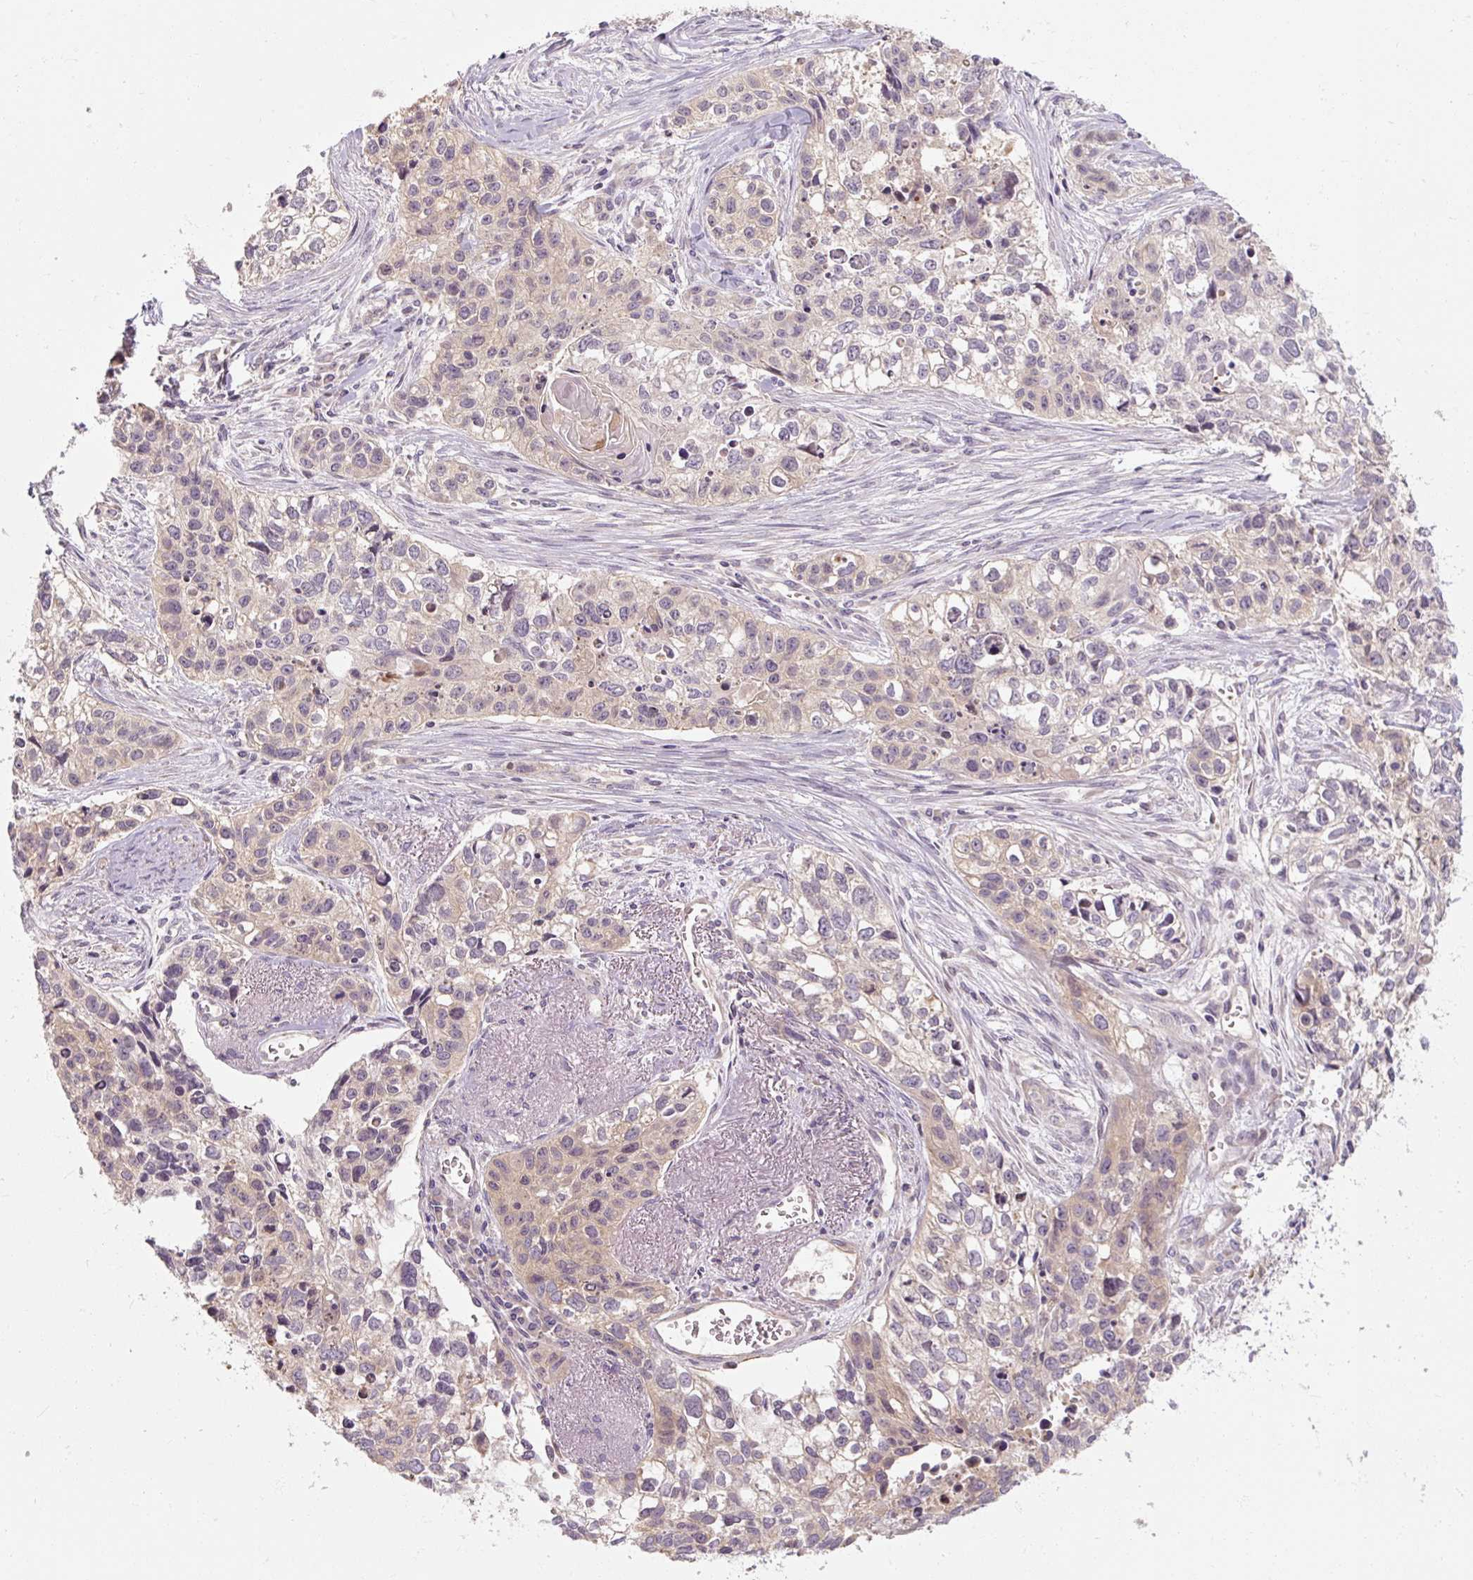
{"staining": {"intensity": "weak", "quantity": "<25%", "location": "cytoplasmic/membranous"}, "tissue": "lung cancer", "cell_type": "Tumor cells", "image_type": "cancer", "snomed": [{"axis": "morphology", "description": "Squamous cell carcinoma, NOS"}, {"axis": "topography", "description": "Lung"}], "caption": "Human lung squamous cell carcinoma stained for a protein using IHC exhibits no staining in tumor cells.", "gene": "RB1CC1", "patient": {"sex": "male", "age": 74}}